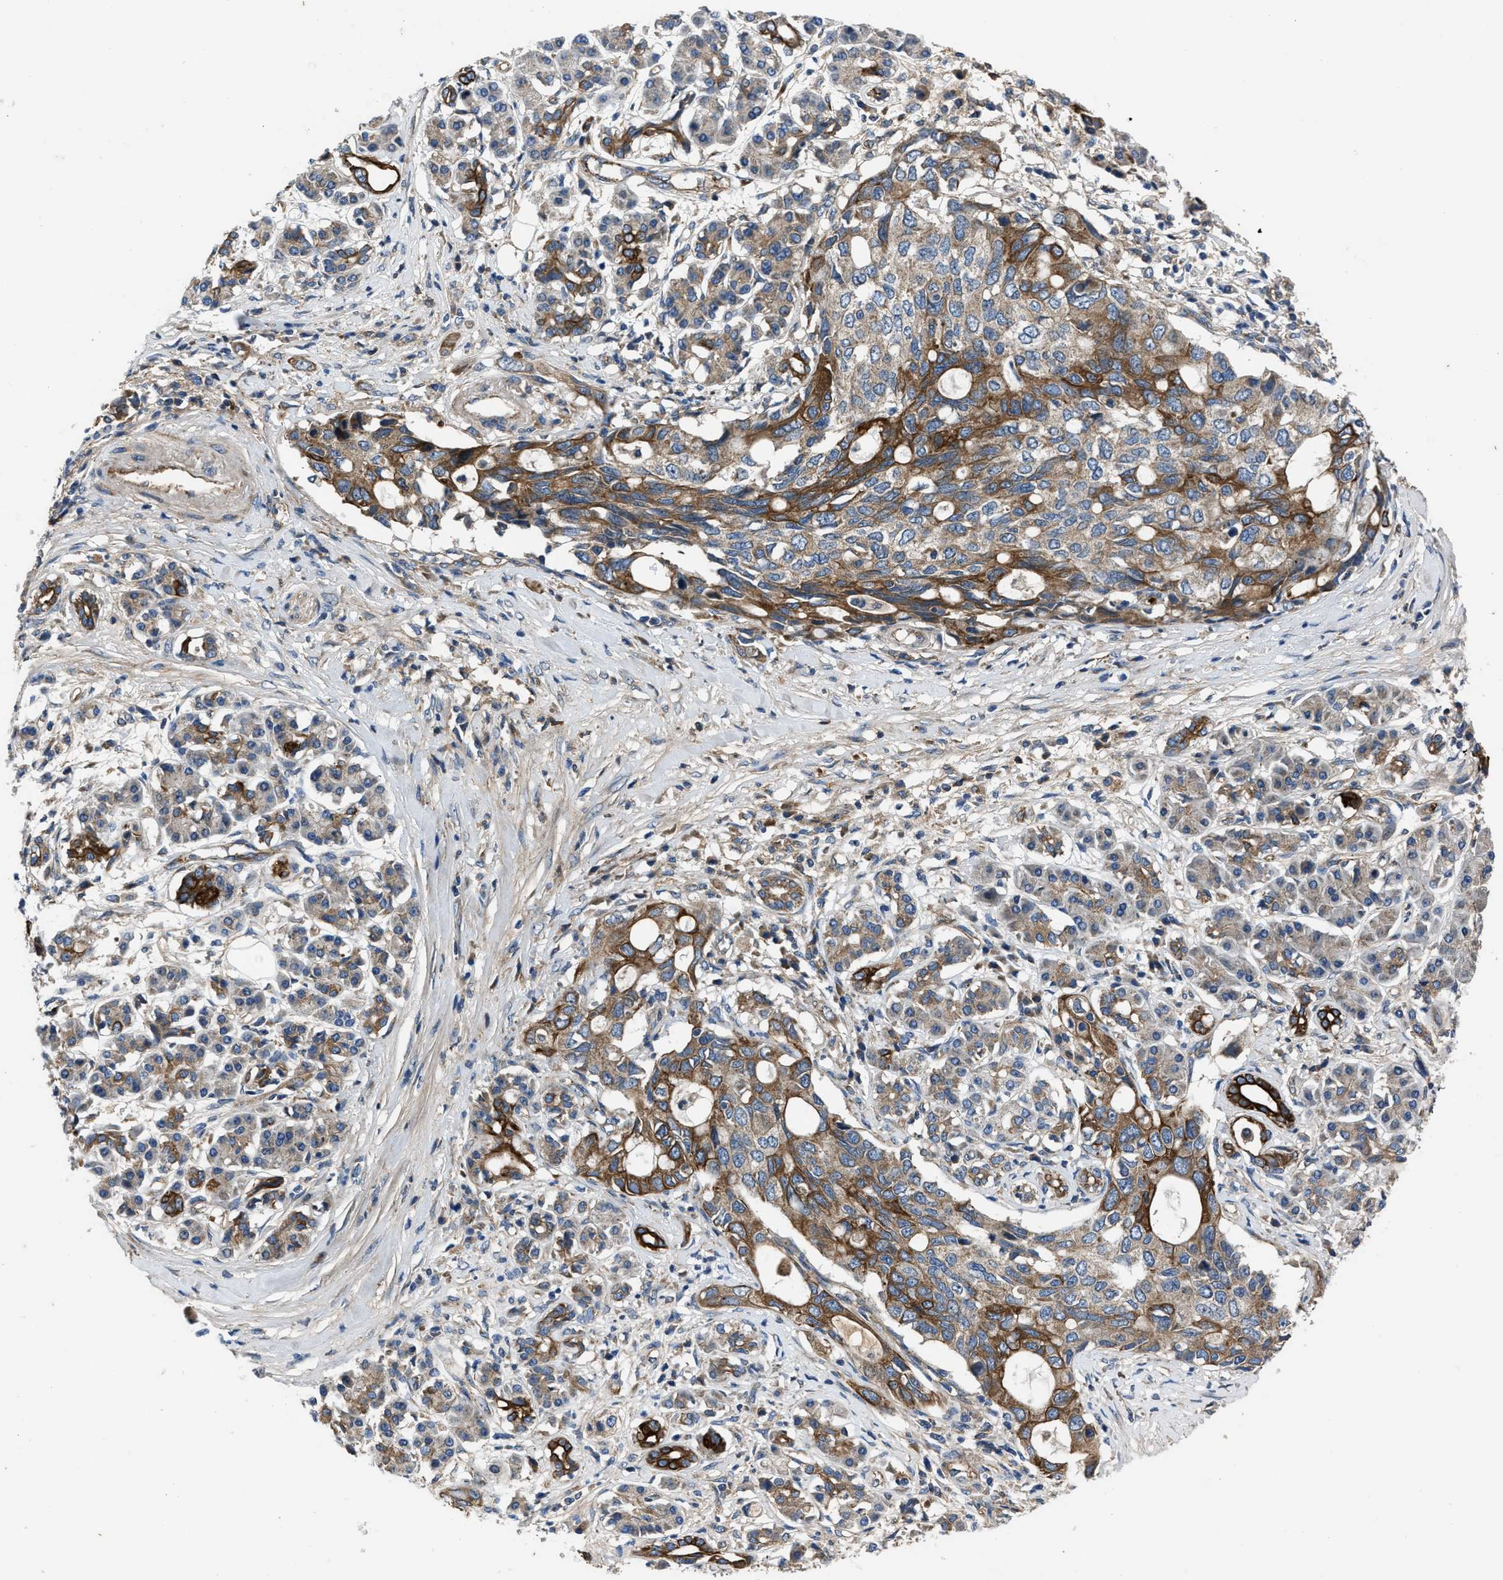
{"staining": {"intensity": "moderate", "quantity": ">75%", "location": "cytoplasmic/membranous"}, "tissue": "pancreatic cancer", "cell_type": "Tumor cells", "image_type": "cancer", "snomed": [{"axis": "morphology", "description": "Adenocarcinoma, NOS"}, {"axis": "topography", "description": "Pancreas"}], "caption": "A brown stain labels moderate cytoplasmic/membranous expression of a protein in human pancreatic cancer (adenocarcinoma) tumor cells. (Stains: DAB (3,3'-diaminobenzidine) in brown, nuclei in blue, Microscopy: brightfield microscopy at high magnification).", "gene": "ERC1", "patient": {"sex": "female", "age": 56}}